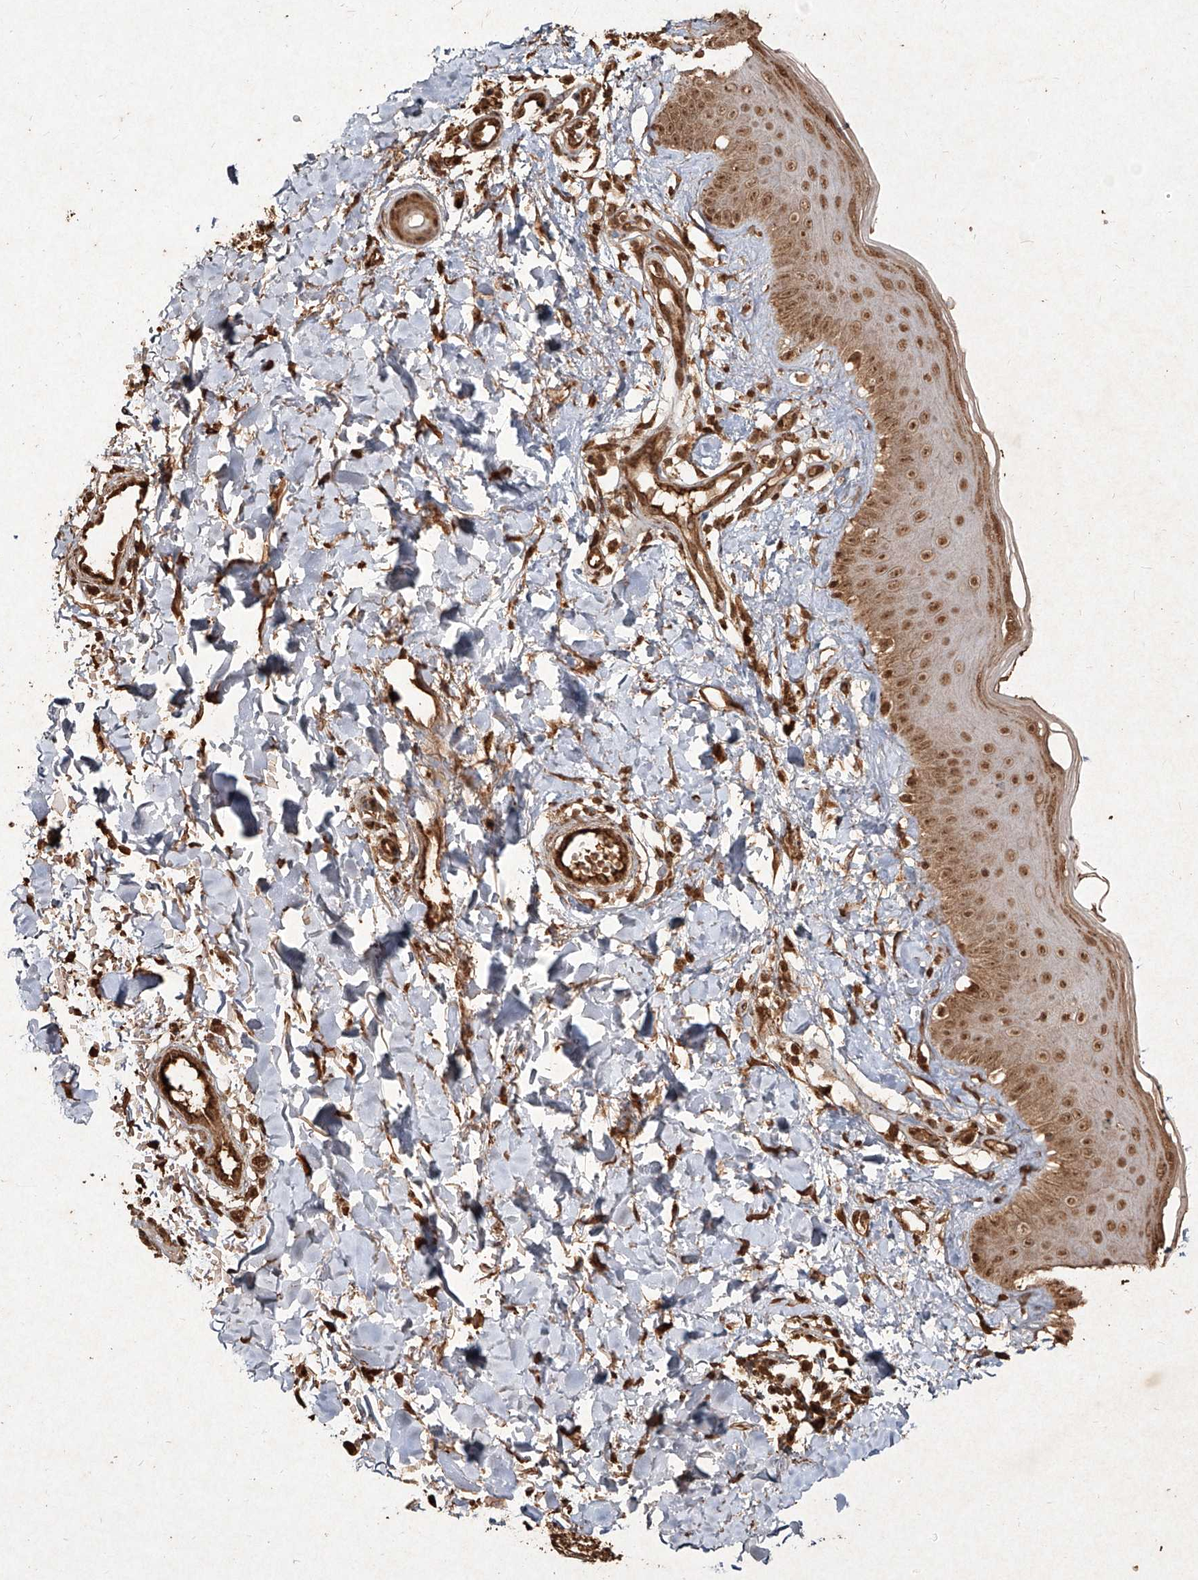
{"staining": {"intensity": "moderate", "quantity": ">75%", "location": "cytoplasmic/membranous,nuclear"}, "tissue": "skin", "cell_type": "Fibroblasts", "image_type": "normal", "snomed": [{"axis": "morphology", "description": "Normal tissue, NOS"}, {"axis": "topography", "description": "Skin"}], "caption": "A histopathology image showing moderate cytoplasmic/membranous,nuclear positivity in about >75% of fibroblasts in normal skin, as visualized by brown immunohistochemical staining.", "gene": "UBE2K", "patient": {"sex": "male", "age": 52}}